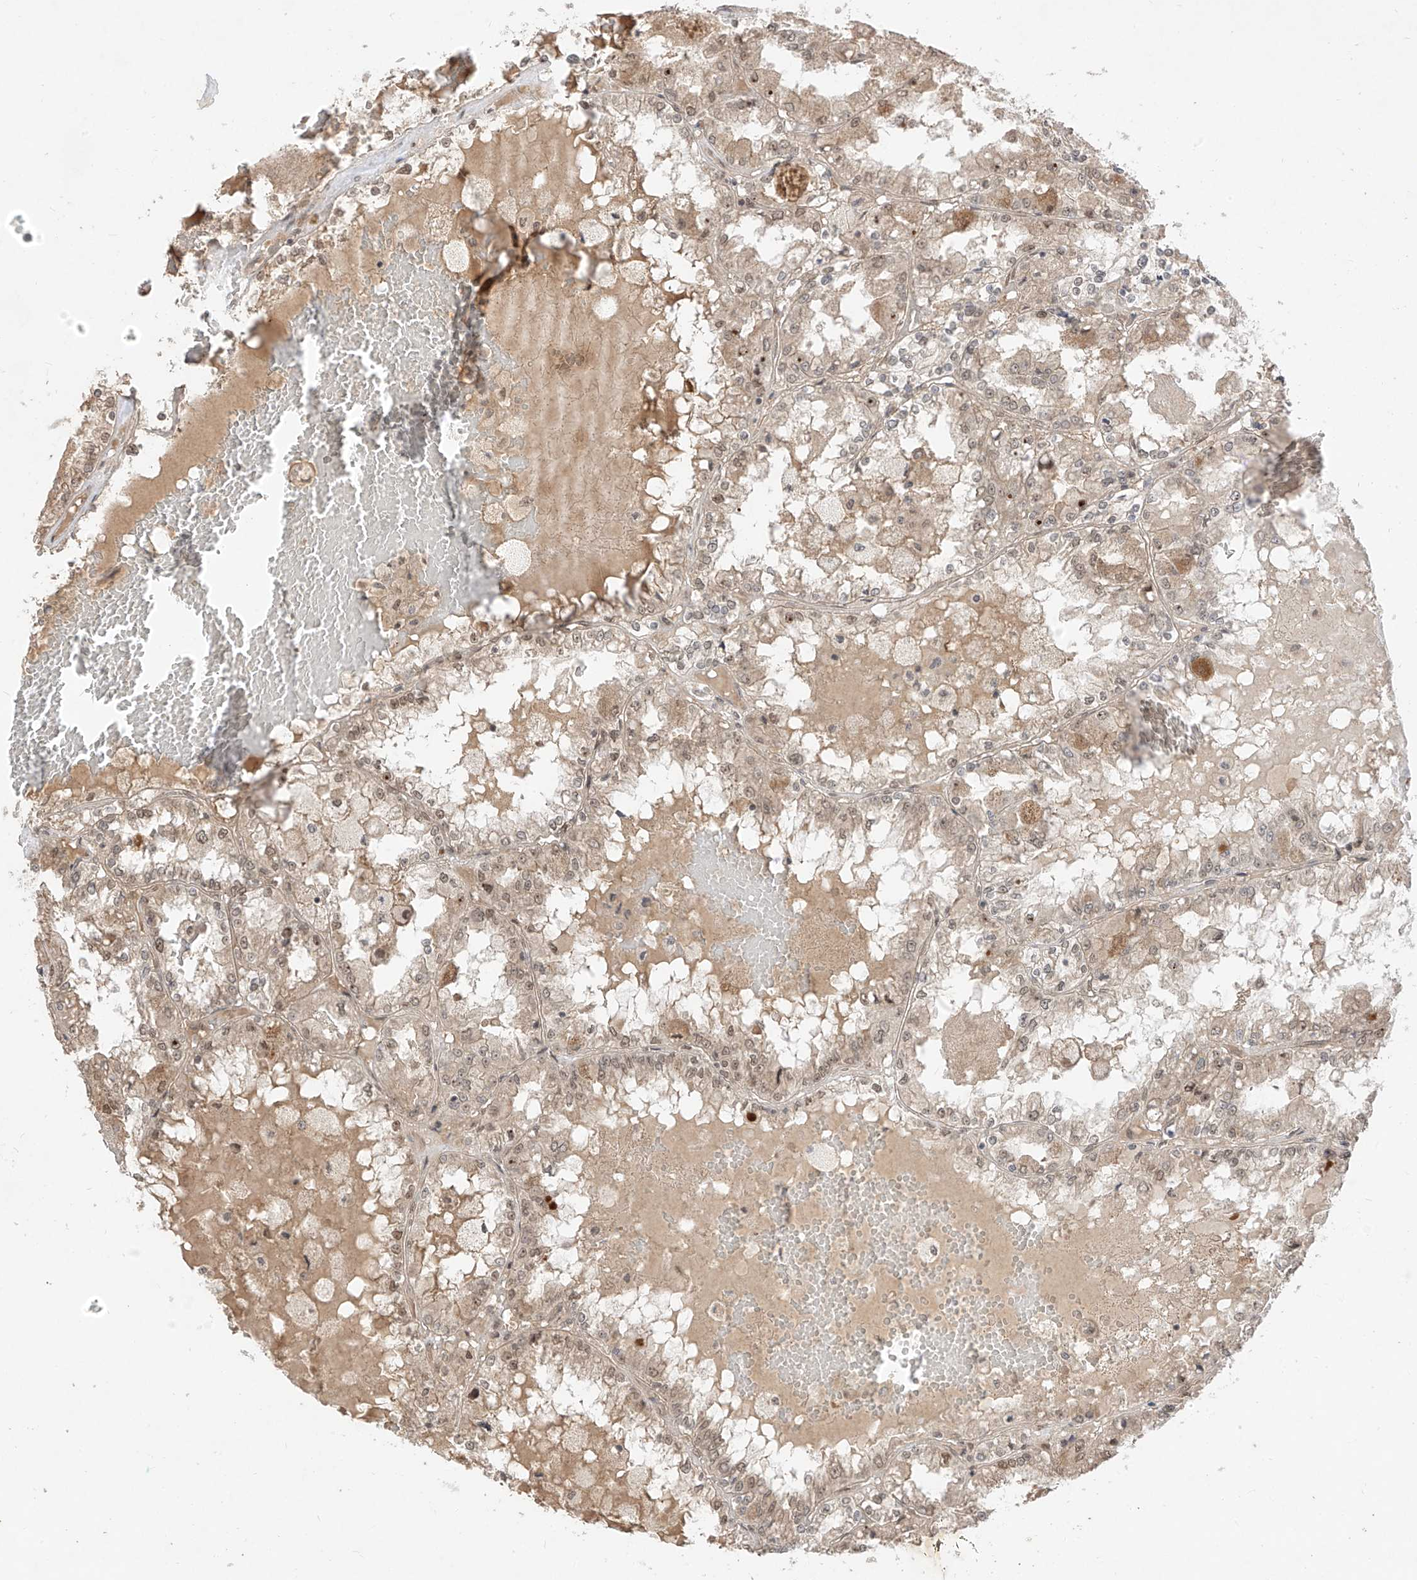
{"staining": {"intensity": "weak", "quantity": "25%-75%", "location": "nuclear"}, "tissue": "renal cancer", "cell_type": "Tumor cells", "image_type": "cancer", "snomed": [{"axis": "morphology", "description": "Adenocarcinoma, NOS"}, {"axis": "topography", "description": "Kidney"}], "caption": "Weak nuclear staining is seen in approximately 25%-75% of tumor cells in renal cancer.", "gene": "LCOR", "patient": {"sex": "female", "age": 56}}